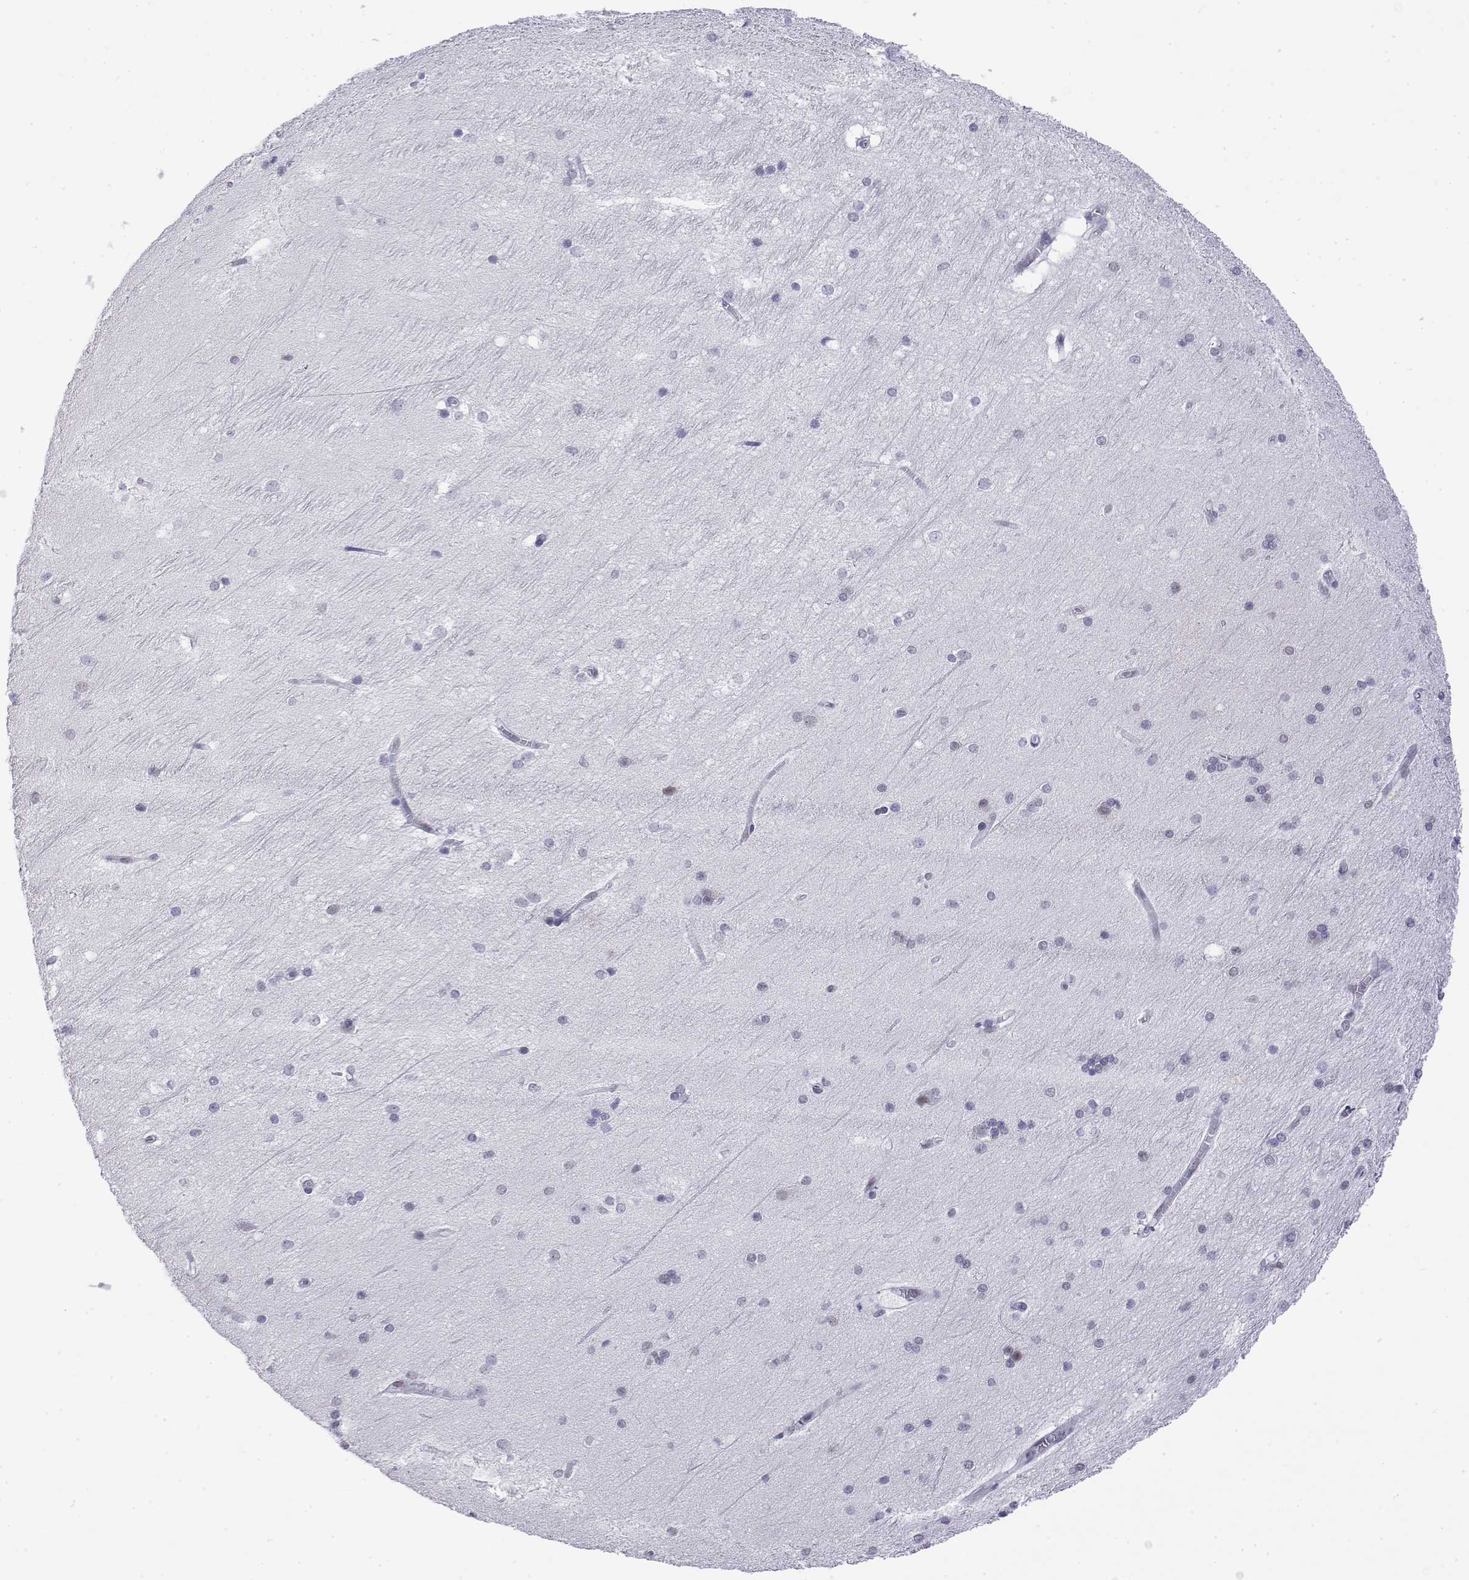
{"staining": {"intensity": "negative", "quantity": "none", "location": "none"}, "tissue": "hippocampus", "cell_type": "Glial cells", "image_type": "normal", "snomed": [{"axis": "morphology", "description": "Normal tissue, NOS"}, {"axis": "topography", "description": "Cerebral cortex"}, {"axis": "topography", "description": "Hippocampus"}], "caption": "A high-resolution histopathology image shows immunohistochemistry (IHC) staining of benign hippocampus, which demonstrates no significant expression in glial cells.", "gene": "POLDIP3", "patient": {"sex": "female", "age": 19}}